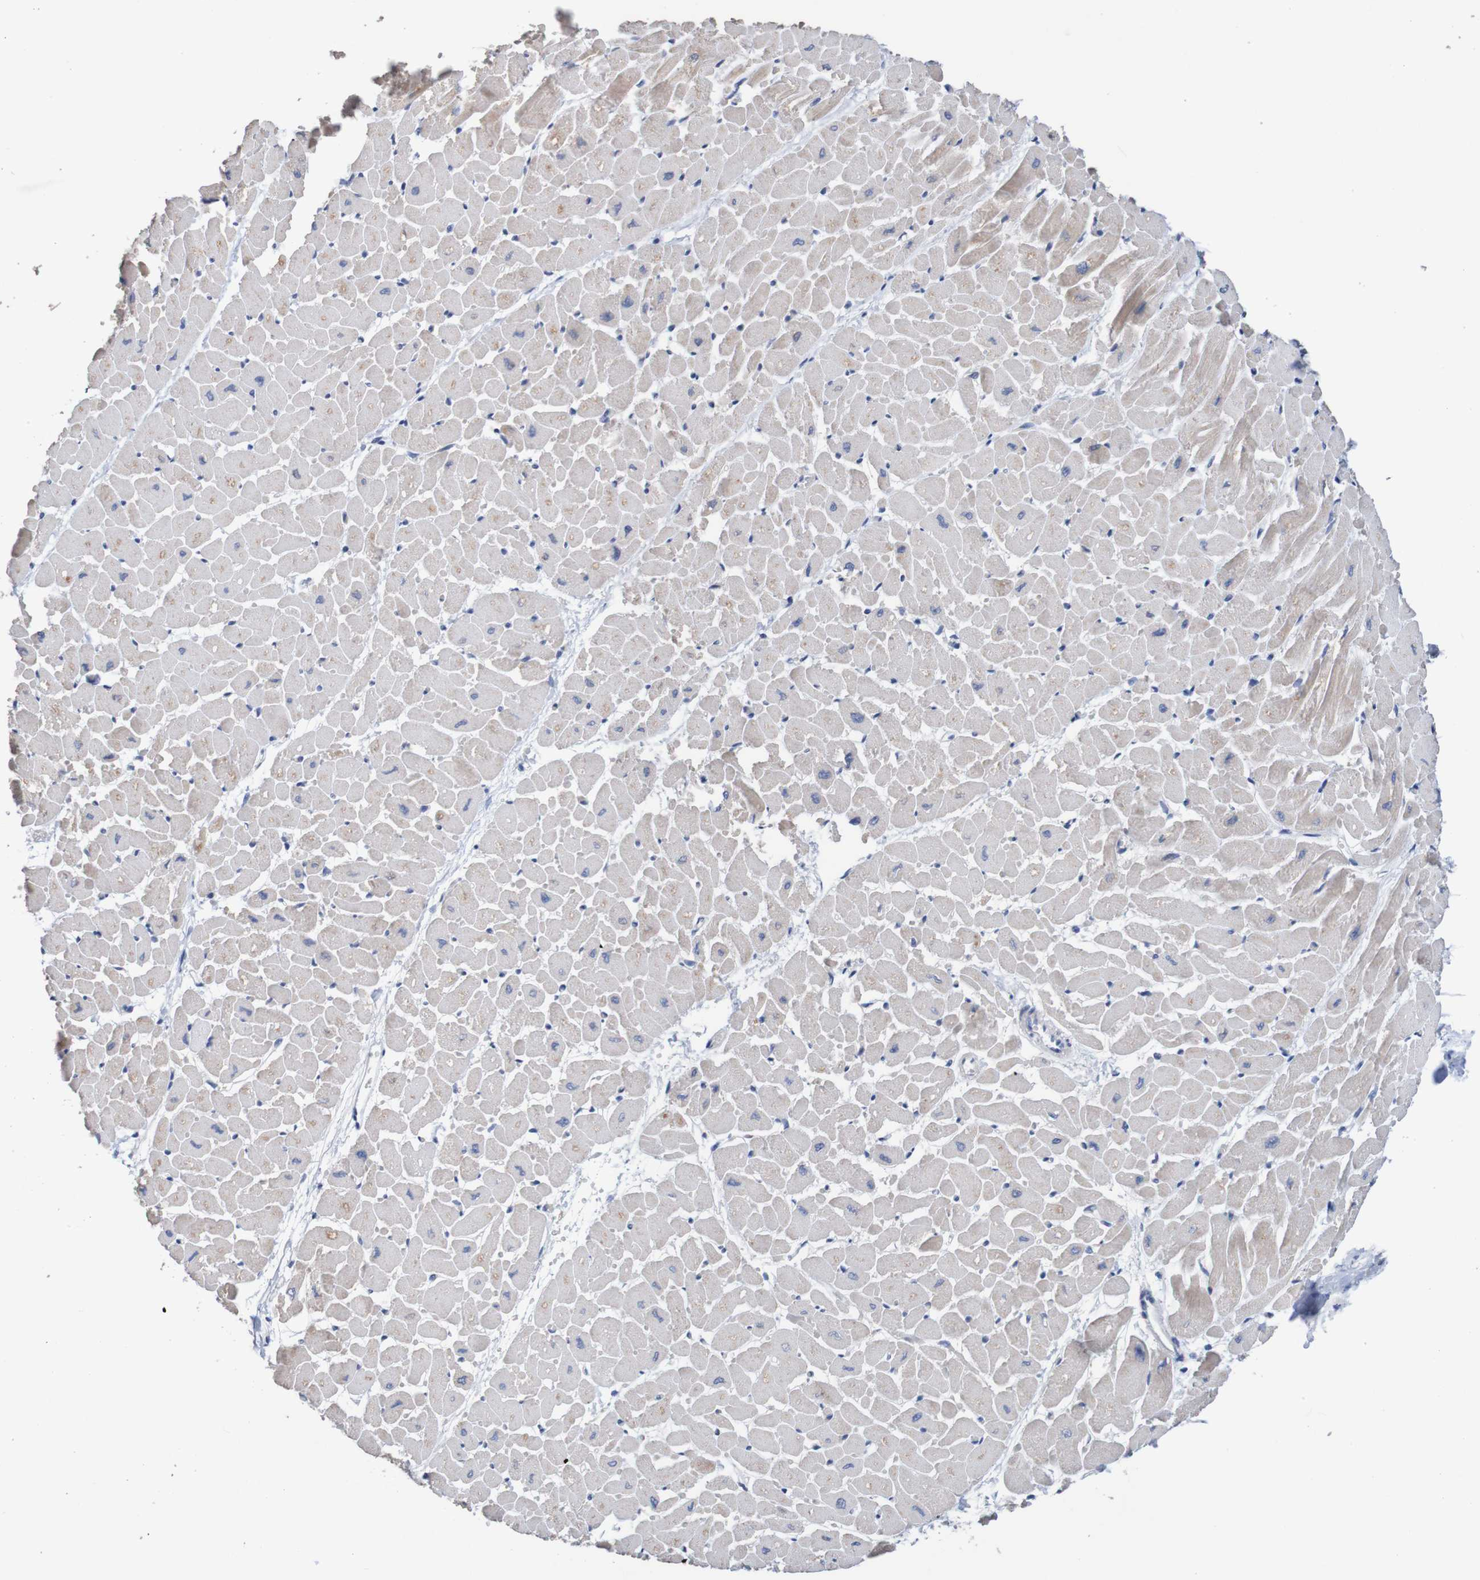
{"staining": {"intensity": "weak", "quantity": ">75%", "location": "cytoplasmic/membranous"}, "tissue": "heart muscle", "cell_type": "Cardiomyocytes", "image_type": "normal", "snomed": [{"axis": "morphology", "description": "Normal tissue, NOS"}, {"axis": "topography", "description": "Heart"}], "caption": "The immunohistochemical stain highlights weak cytoplasmic/membranous staining in cardiomyocytes of unremarkable heart muscle.", "gene": "FIBP", "patient": {"sex": "male", "age": 45}}